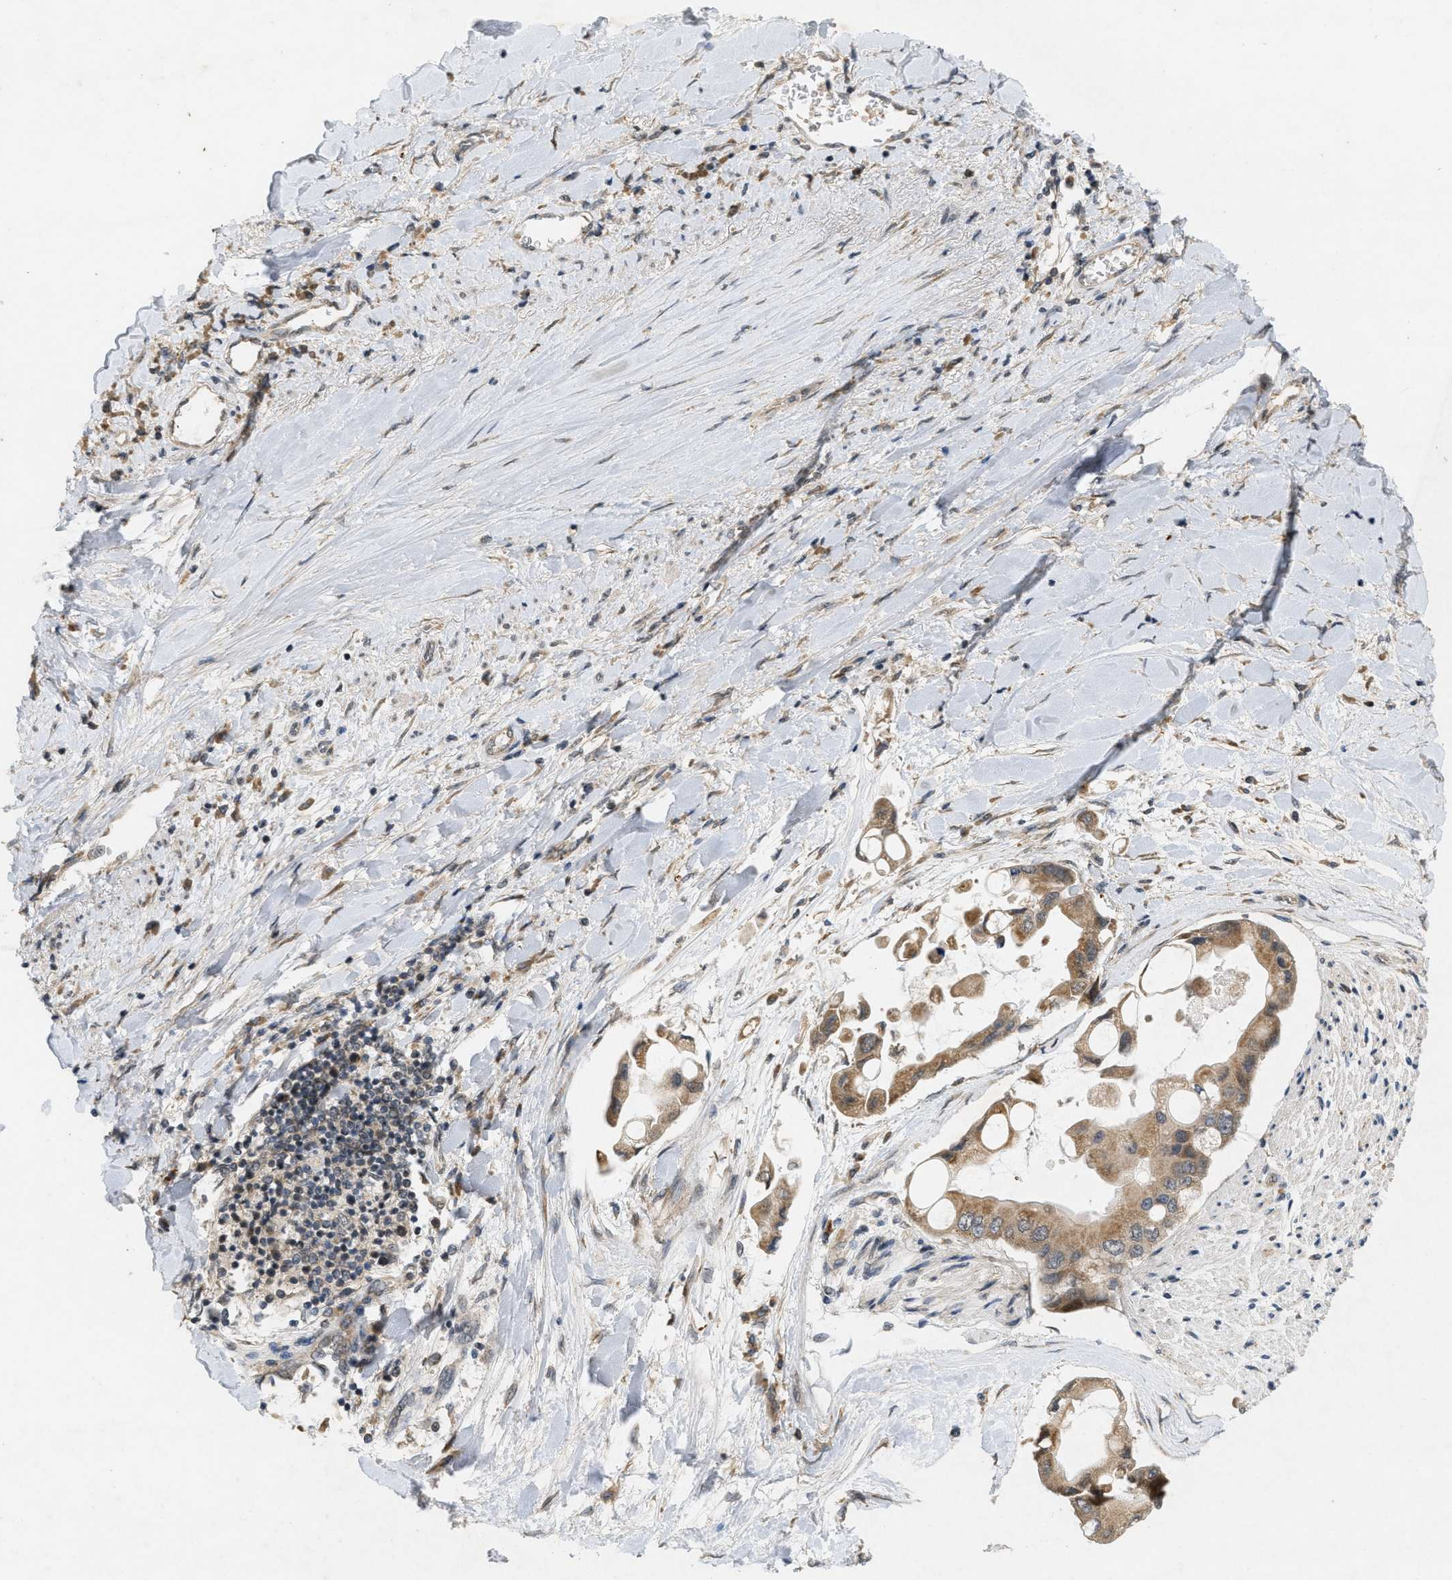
{"staining": {"intensity": "moderate", "quantity": ">75%", "location": "cytoplasmic/membranous"}, "tissue": "liver cancer", "cell_type": "Tumor cells", "image_type": "cancer", "snomed": [{"axis": "morphology", "description": "Cholangiocarcinoma"}, {"axis": "topography", "description": "Liver"}], "caption": "A brown stain shows moderate cytoplasmic/membranous staining of a protein in liver cancer (cholangiocarcinoma) tumor cells. (DAB IHC with brightfield microscopy, high magnification).", "gene": "PRKD1", "patient": {"sex": "male", "age": 50}}